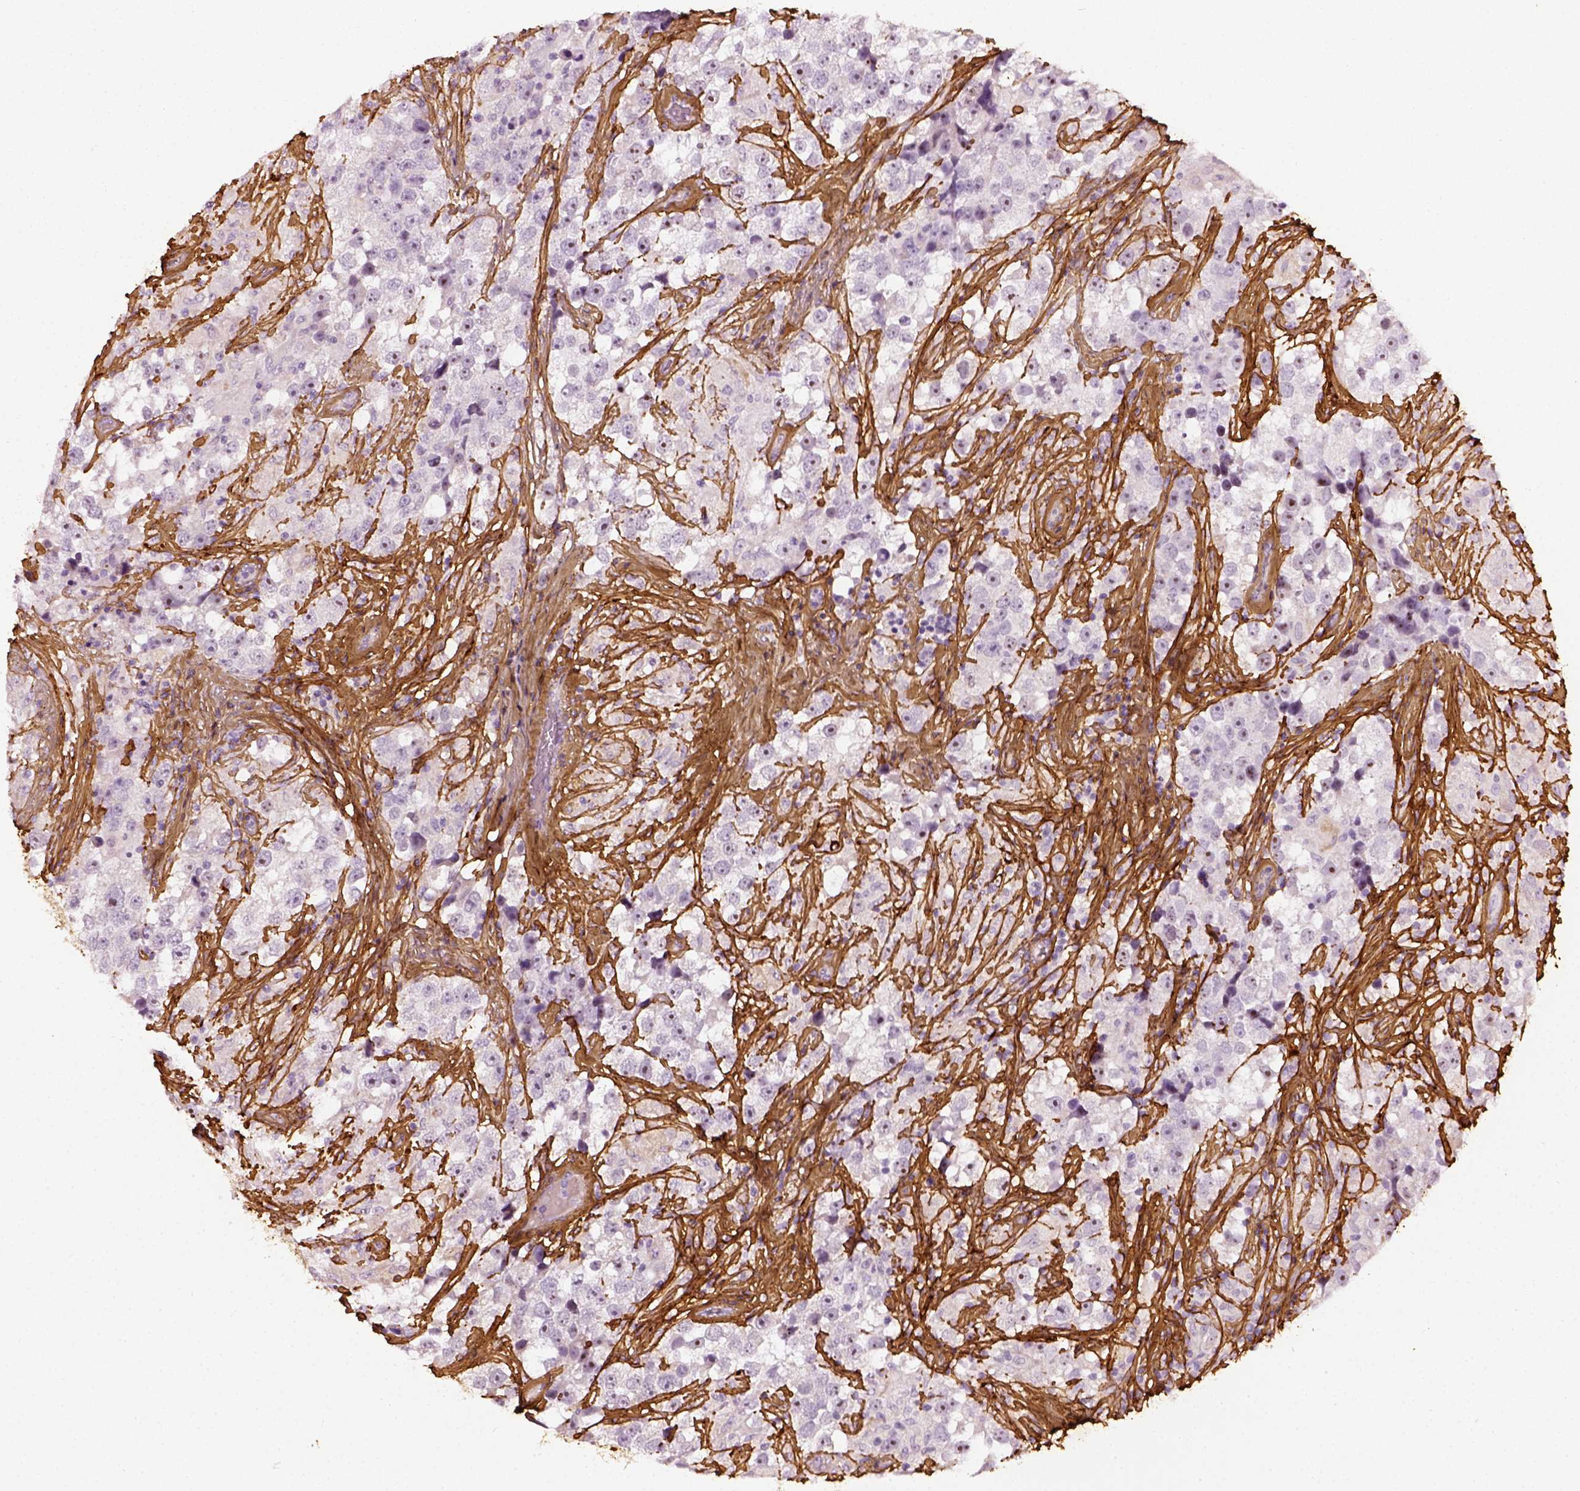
{"staining": {"intensity": "negative", "quantity": "none", "location": "none"}, "tissue": "testis cancer", "cell_type": "Tumor cells", "image_type": "cancer", "snomed": [{"axis": "morphology", "description": "Seminoma, NOS"}, {"axis": "topography", "description": "Testis"}], "caption": "This is an IHC histopathology image of human testis cancer. There is no staining in tumor cells.", "gene": "COL6A2", "patient": {"sex": "male", "age": 46}}